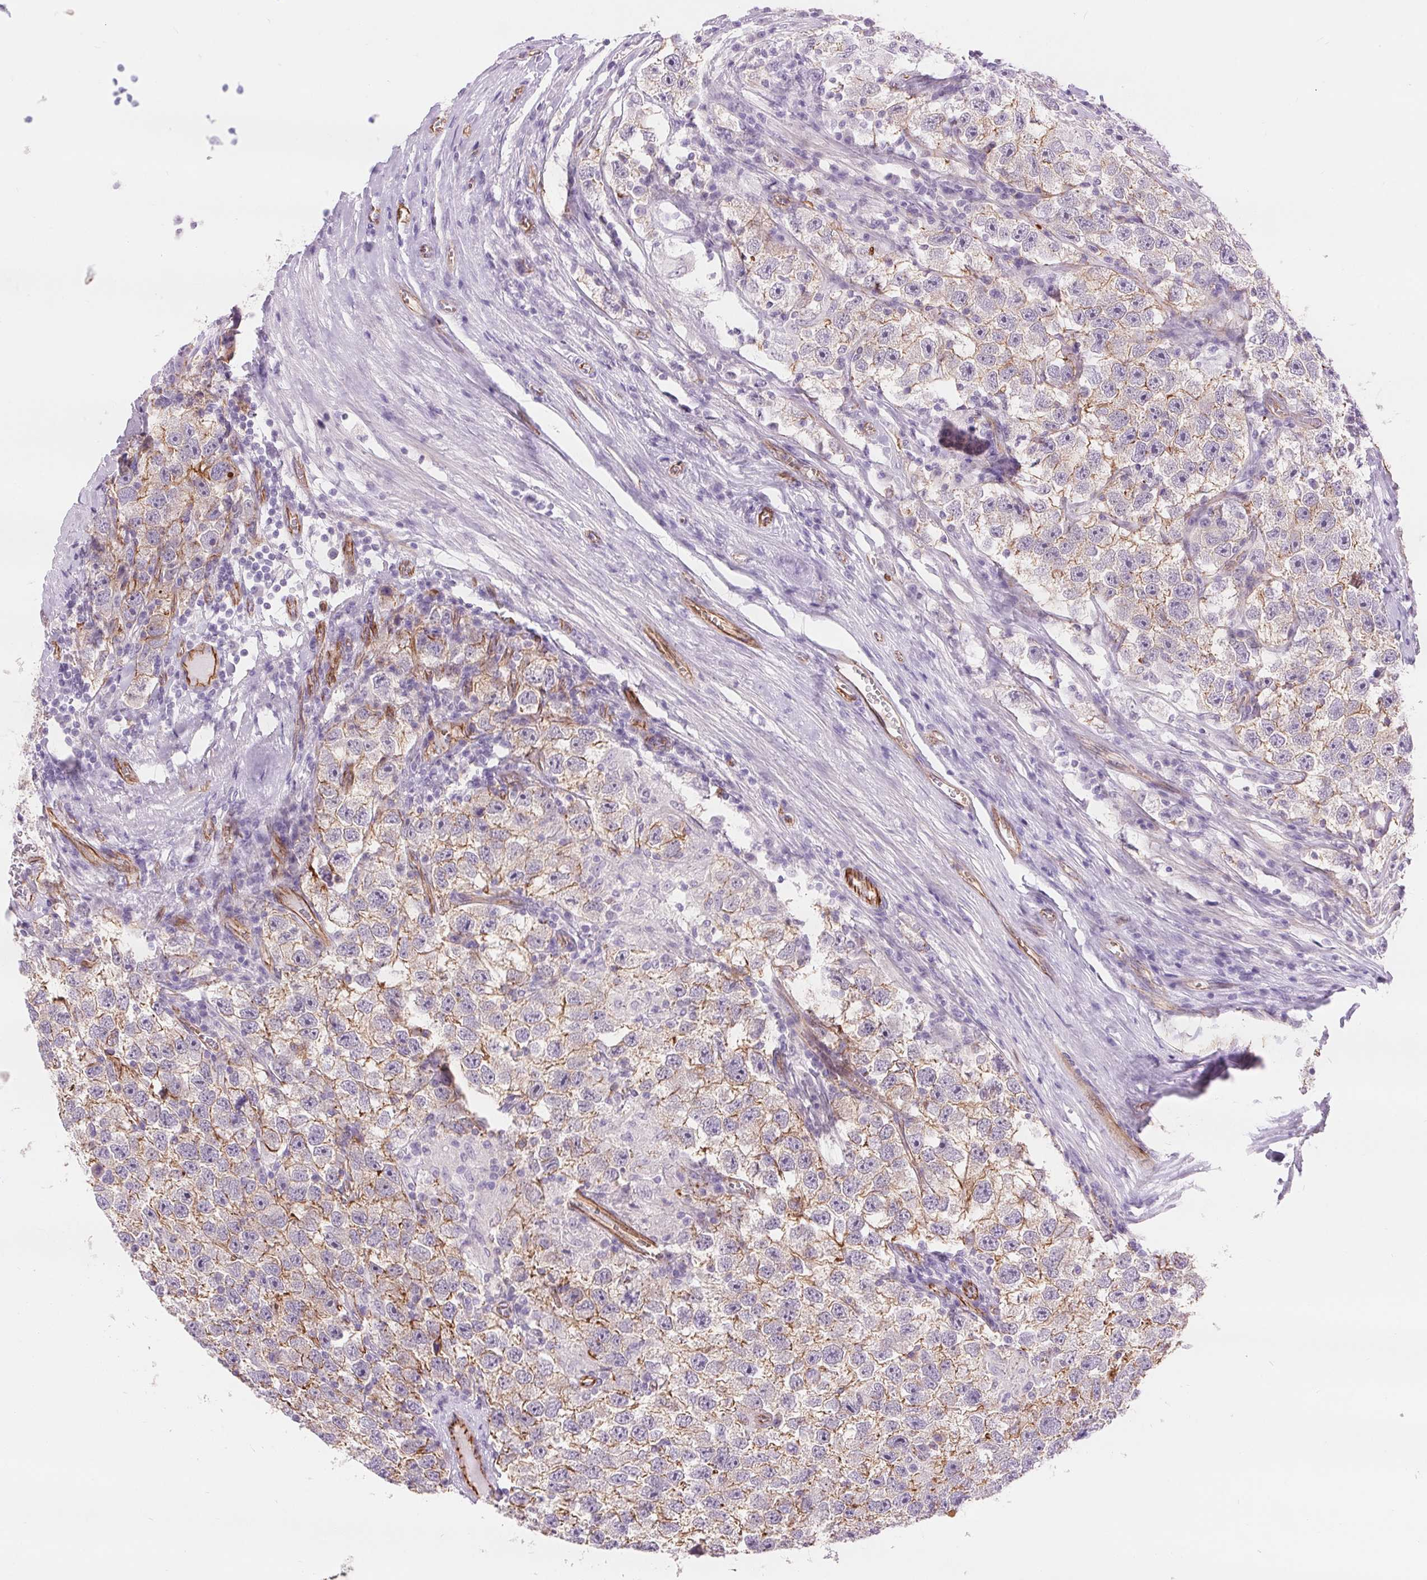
{"staining": {"intensity": "moderate", "quantity": "25%-75%", "location": "cytoplasmic/membranous"}, "tissue": "testis cancer", "cell_type": "Tumor cells", "image_type": "cancer", "snomed": [{"axis": "morphology", "description": "Seminoma, NOS"}, {"axis": "topography", "description": "Testis"}], "caption": "DAB (3,3'-diaminobenzidine) immunohistochemical staining of human testis seminoma displays moderate cytoplasmic/membranous protein expression in approximately 25%-75% of tumor cells. (DAB IHC with brightfield microscopy, high magnification).", "gene": "DIXDC1", "patient": {"sex": "male", "age": 26}}